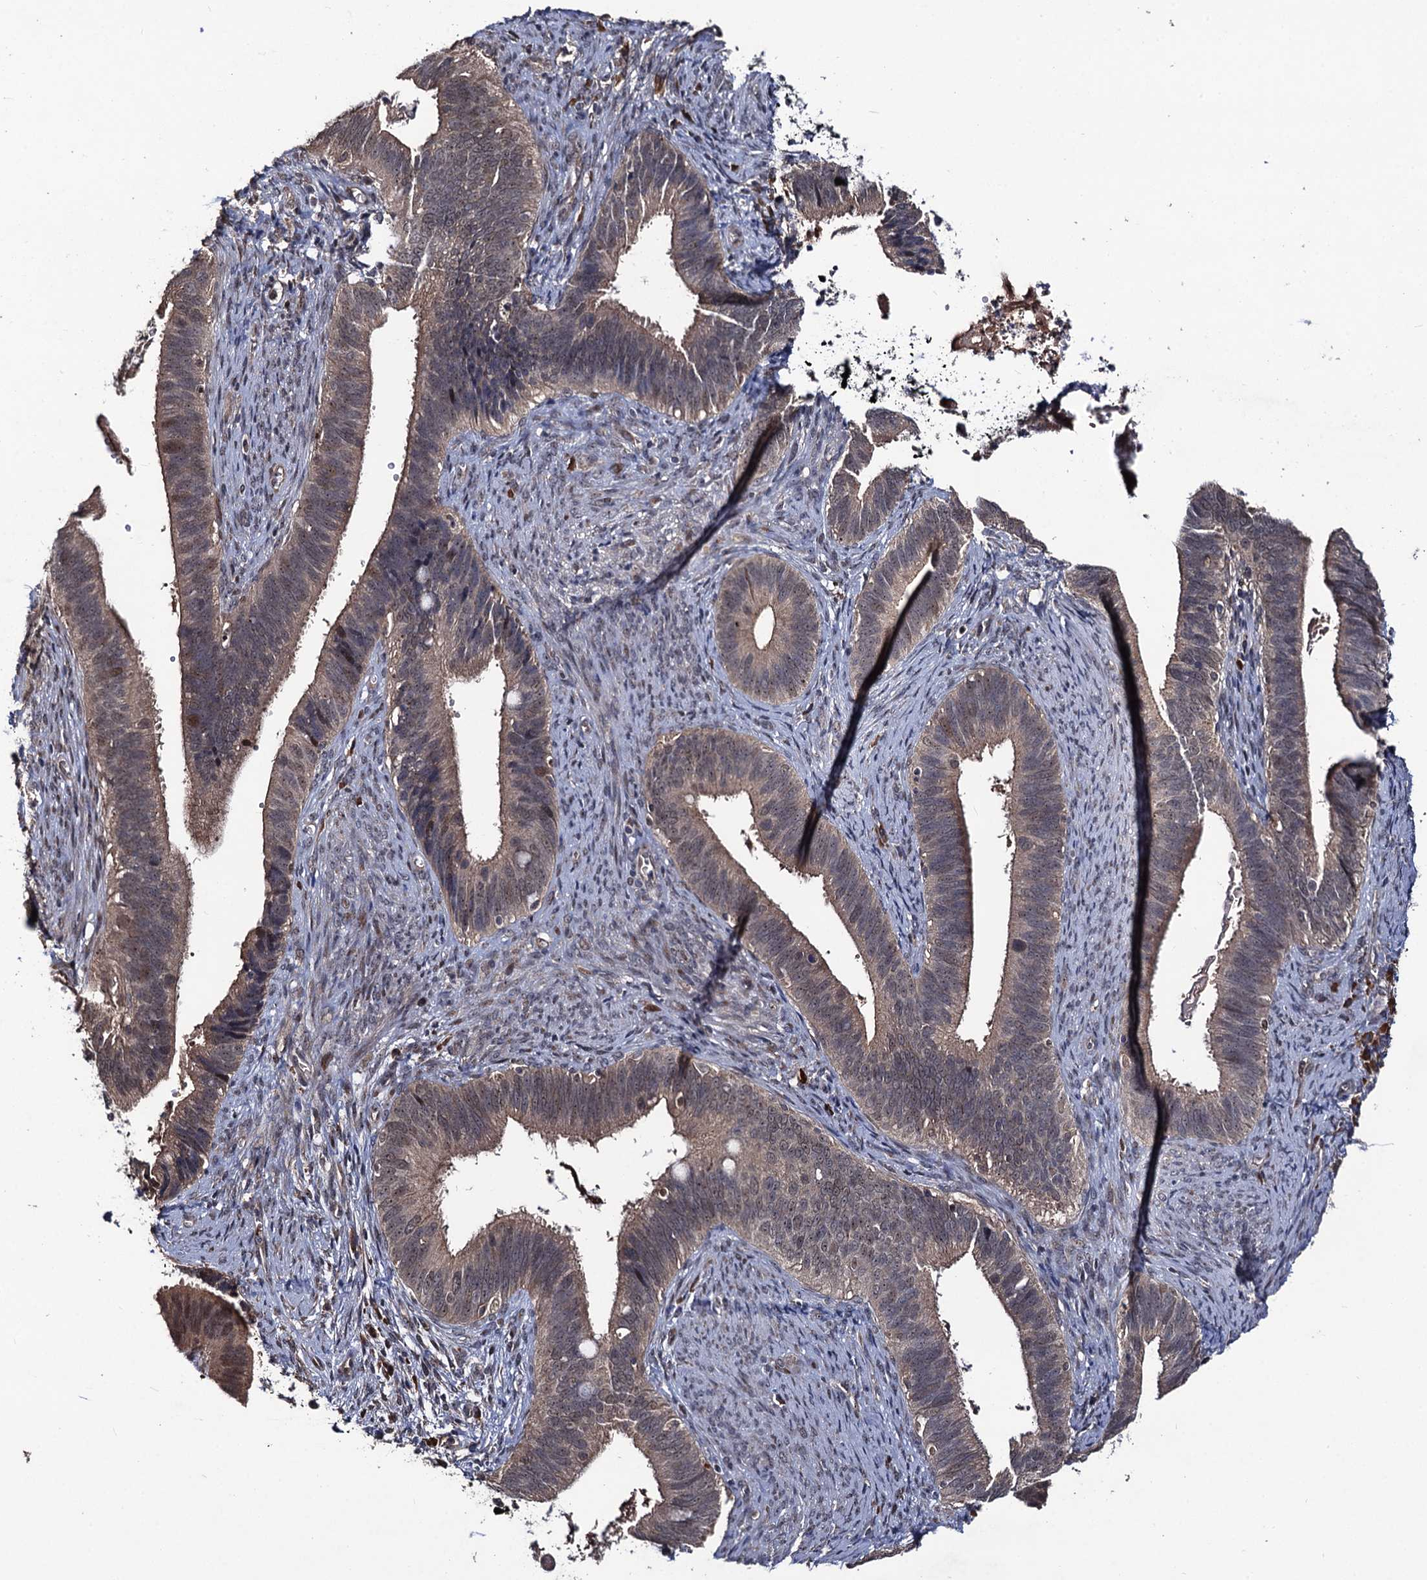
{"staining": {"intensity": "weak", "quantity": "25%-75%", "location": "cytoplasmic/membranous,nuclear"}, "tissue": "cervical cancer", "cell_type": "Tumor cells", "image_type": "cancer", "snomed": [{"axis": "morphology", "description": "Adenocarcinoma, NOS"}, {"axis": "topography", "description": "Cervix"}], "caption": "Human adenocarcinoma (cervical) stained with a protein marker demonstrates weak staining in tumor cells.", "gene": "LRRC63", "patient": {"sex": "female", "age": 42}}